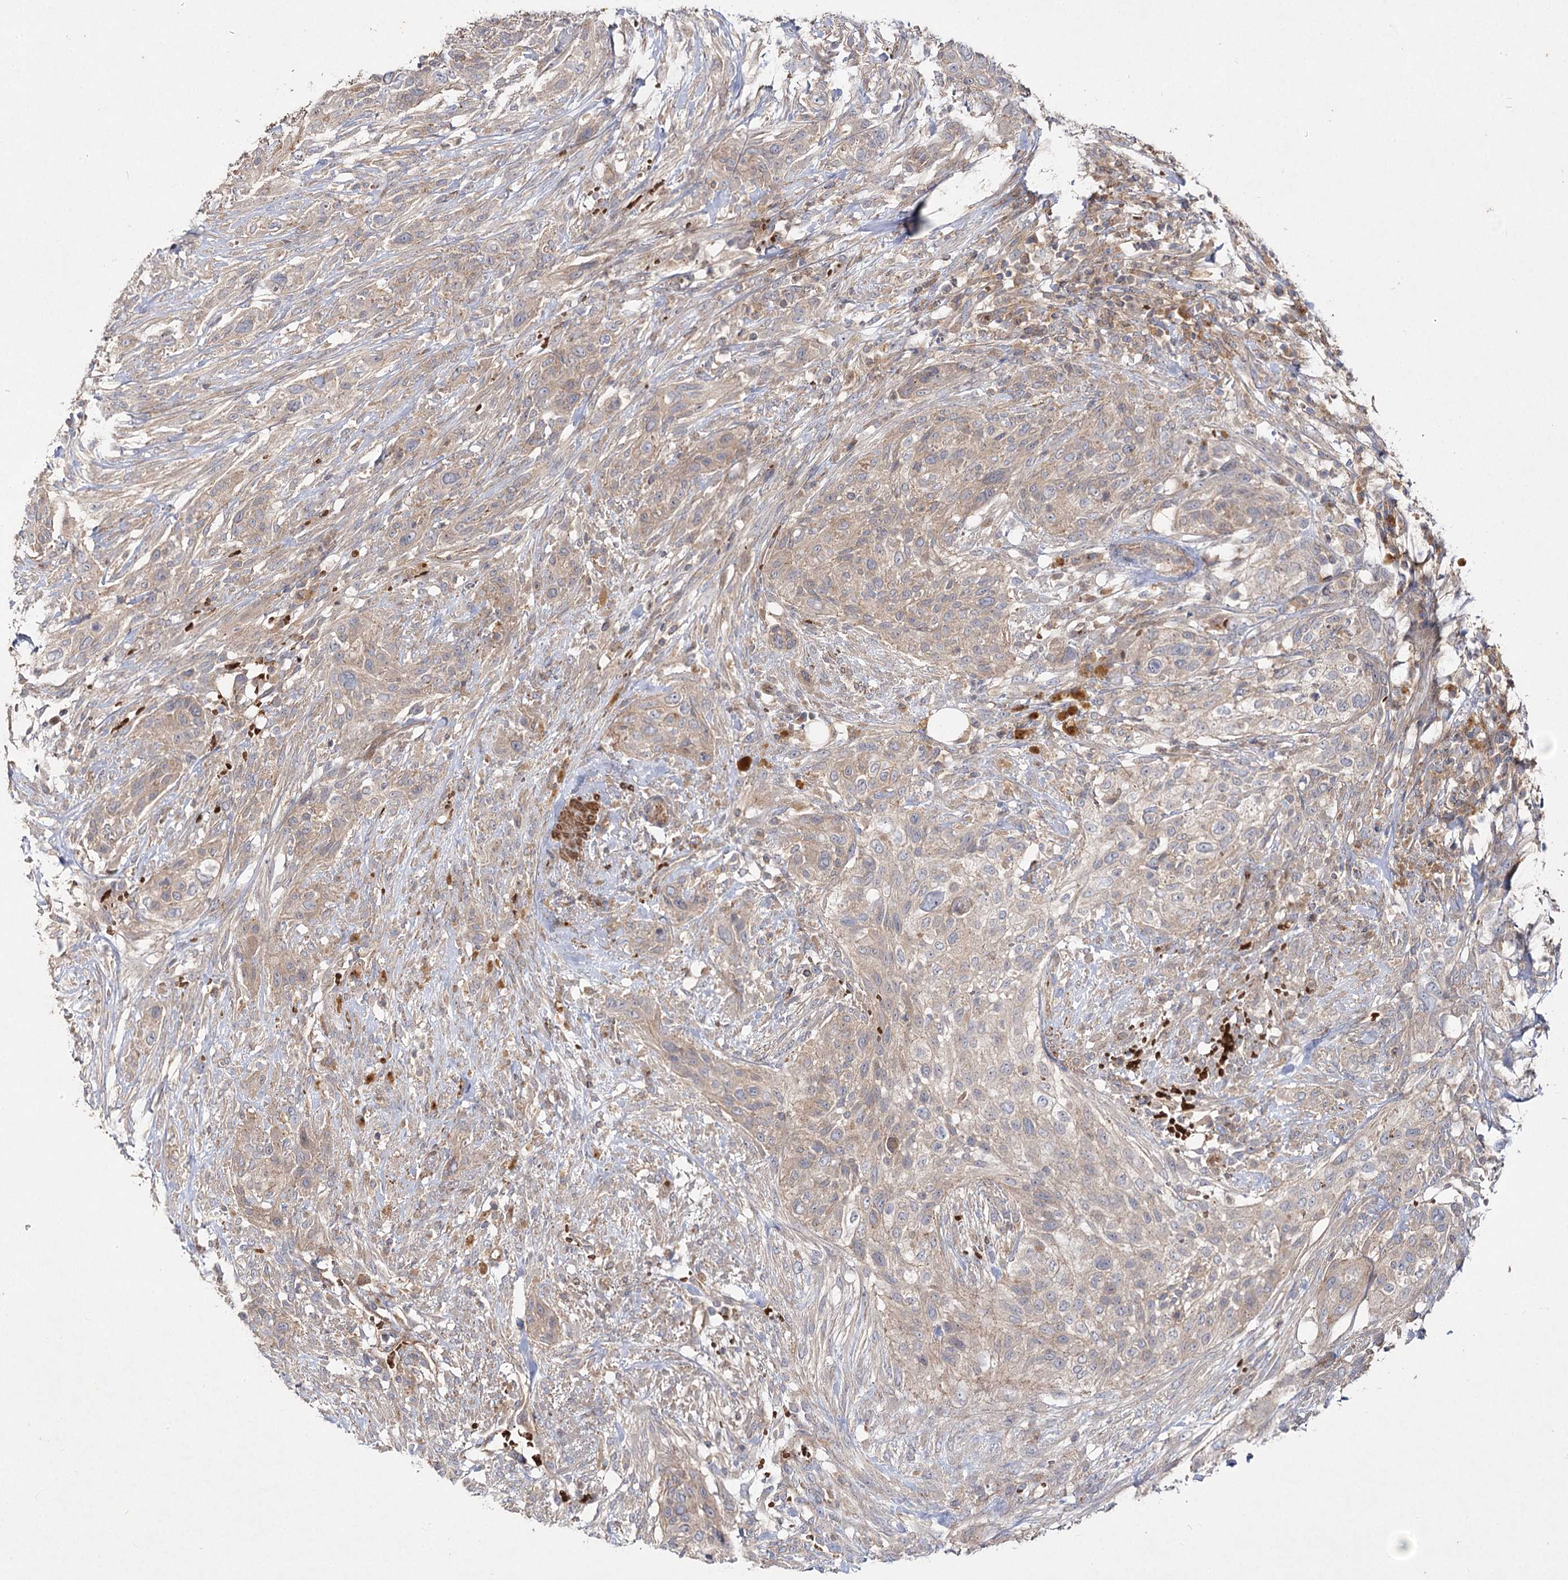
{"staining": {"intensity": "weak", "quantity": ">75%", "location": "cytoplasmic/membranous"}, "tissue": "urothelial cancer", "cell_type": "Tumor cells", "image_type": "cancer", "snomed": [{"axis": "morphology", "description": "Urothelial carcinoma, High grade"}, {"axis": "topography", "description": "Urinary bladder"}], "caption": "Urothelial cancer tissue shows weak cytoplasmic/membranous positivity in approximately >75% of tumor cells (Stains: DAB in brown, nuclei in blue, Microscopy: brightfield microscopy at high magnification).", "gene": "KIAA0825", "patient": {"sex": "male", "age": 35}}